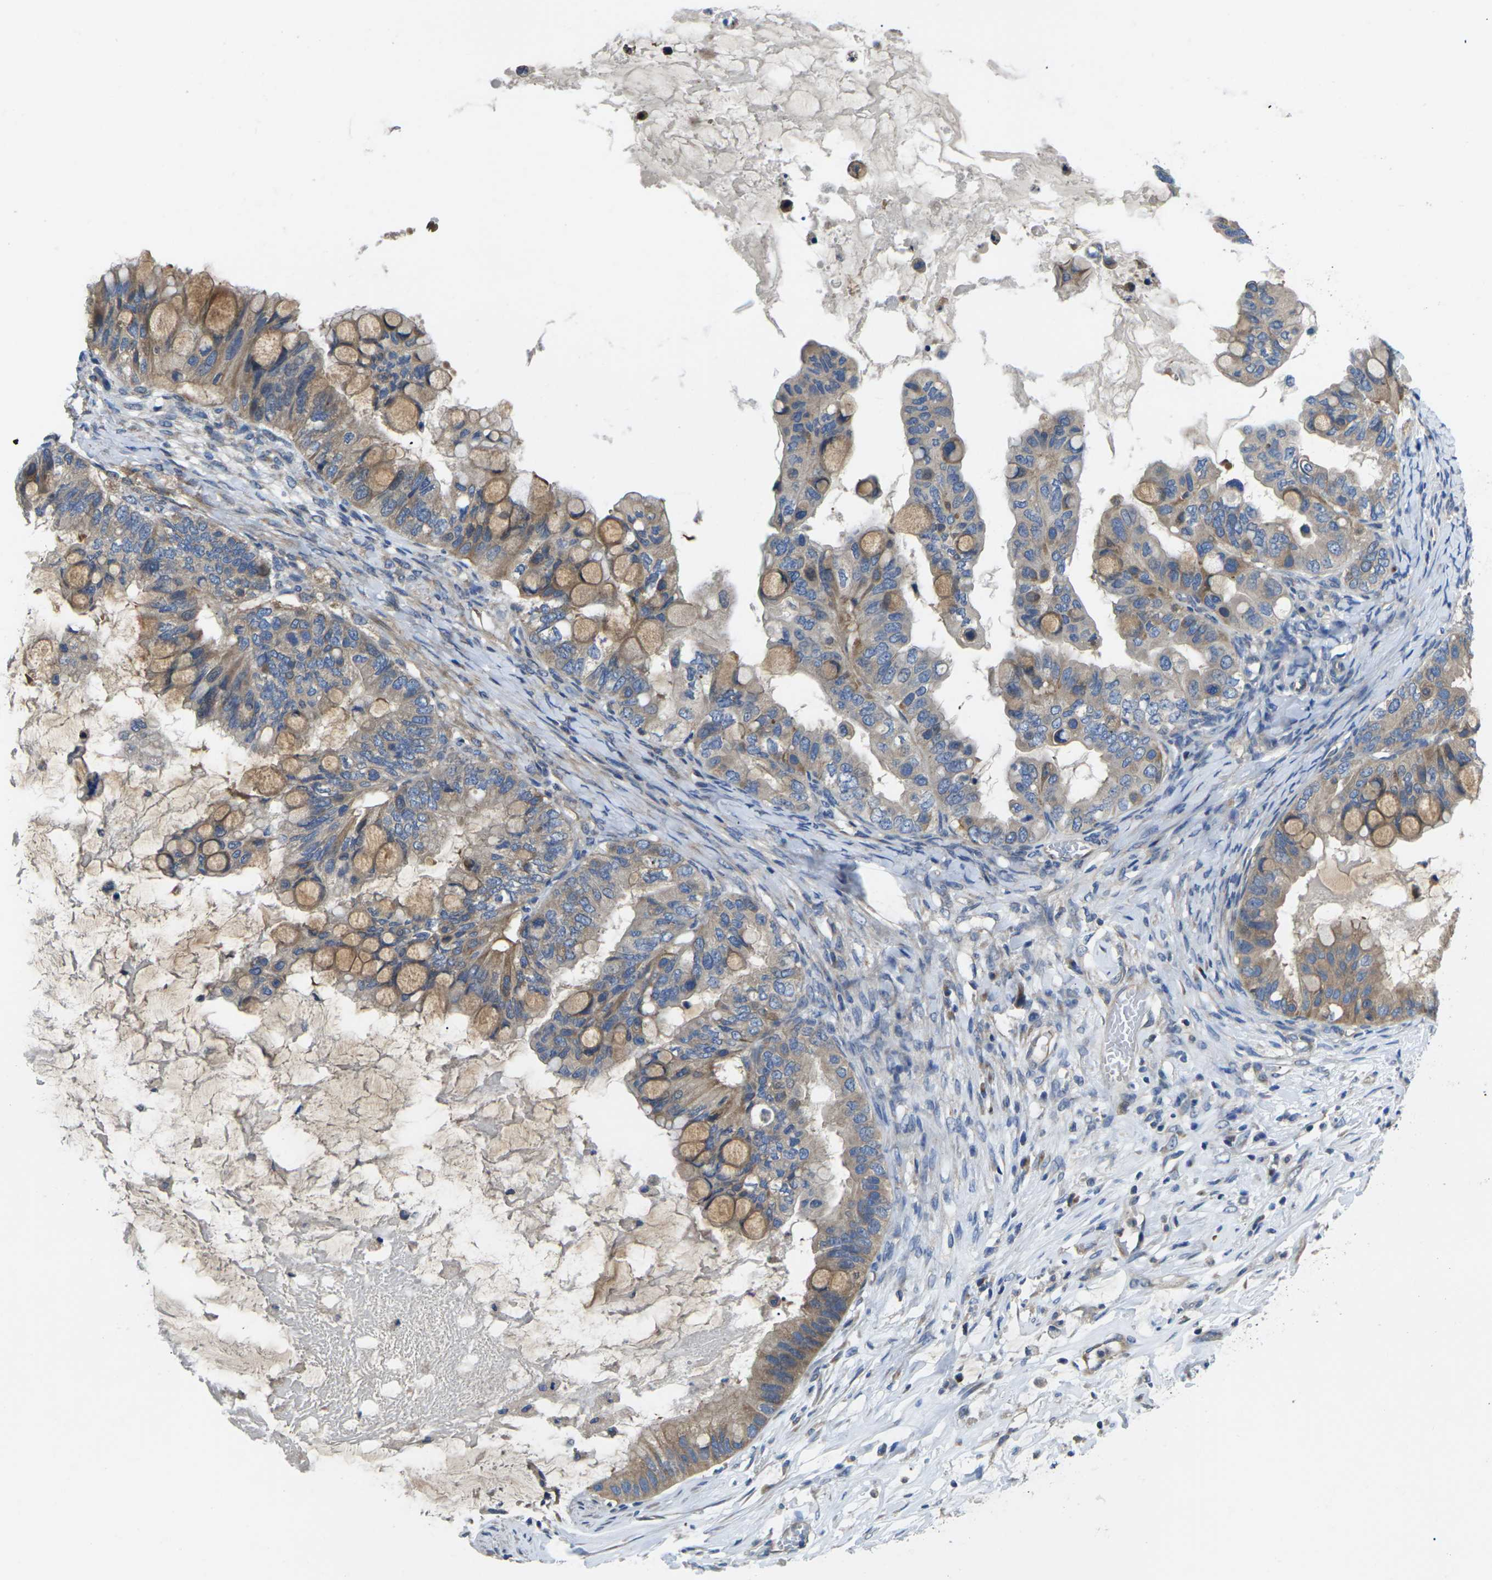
{"staining": {"intensity": "moderate", "quantity": "<25%", "location": "cytoplasmic/membranous"}, "tissue": "ovarian cancer", "cell_type": "Tumor cells", "image_type": "cancer", "snomed": [{"axis": "morphology", "description": "Cystadenocarcinoma, mucinous, NOS"}, {"axis": "topography", "description": "Ovary"}], "caption": "Protein expression analysis of ovarian mucinous cystadenocarcinoma shows moderate cytoplasmic/membranous staining in approximately <25% of tumor cells.", "gene": "TMCC2", "patient": {"sex": "female", "age": 80}}